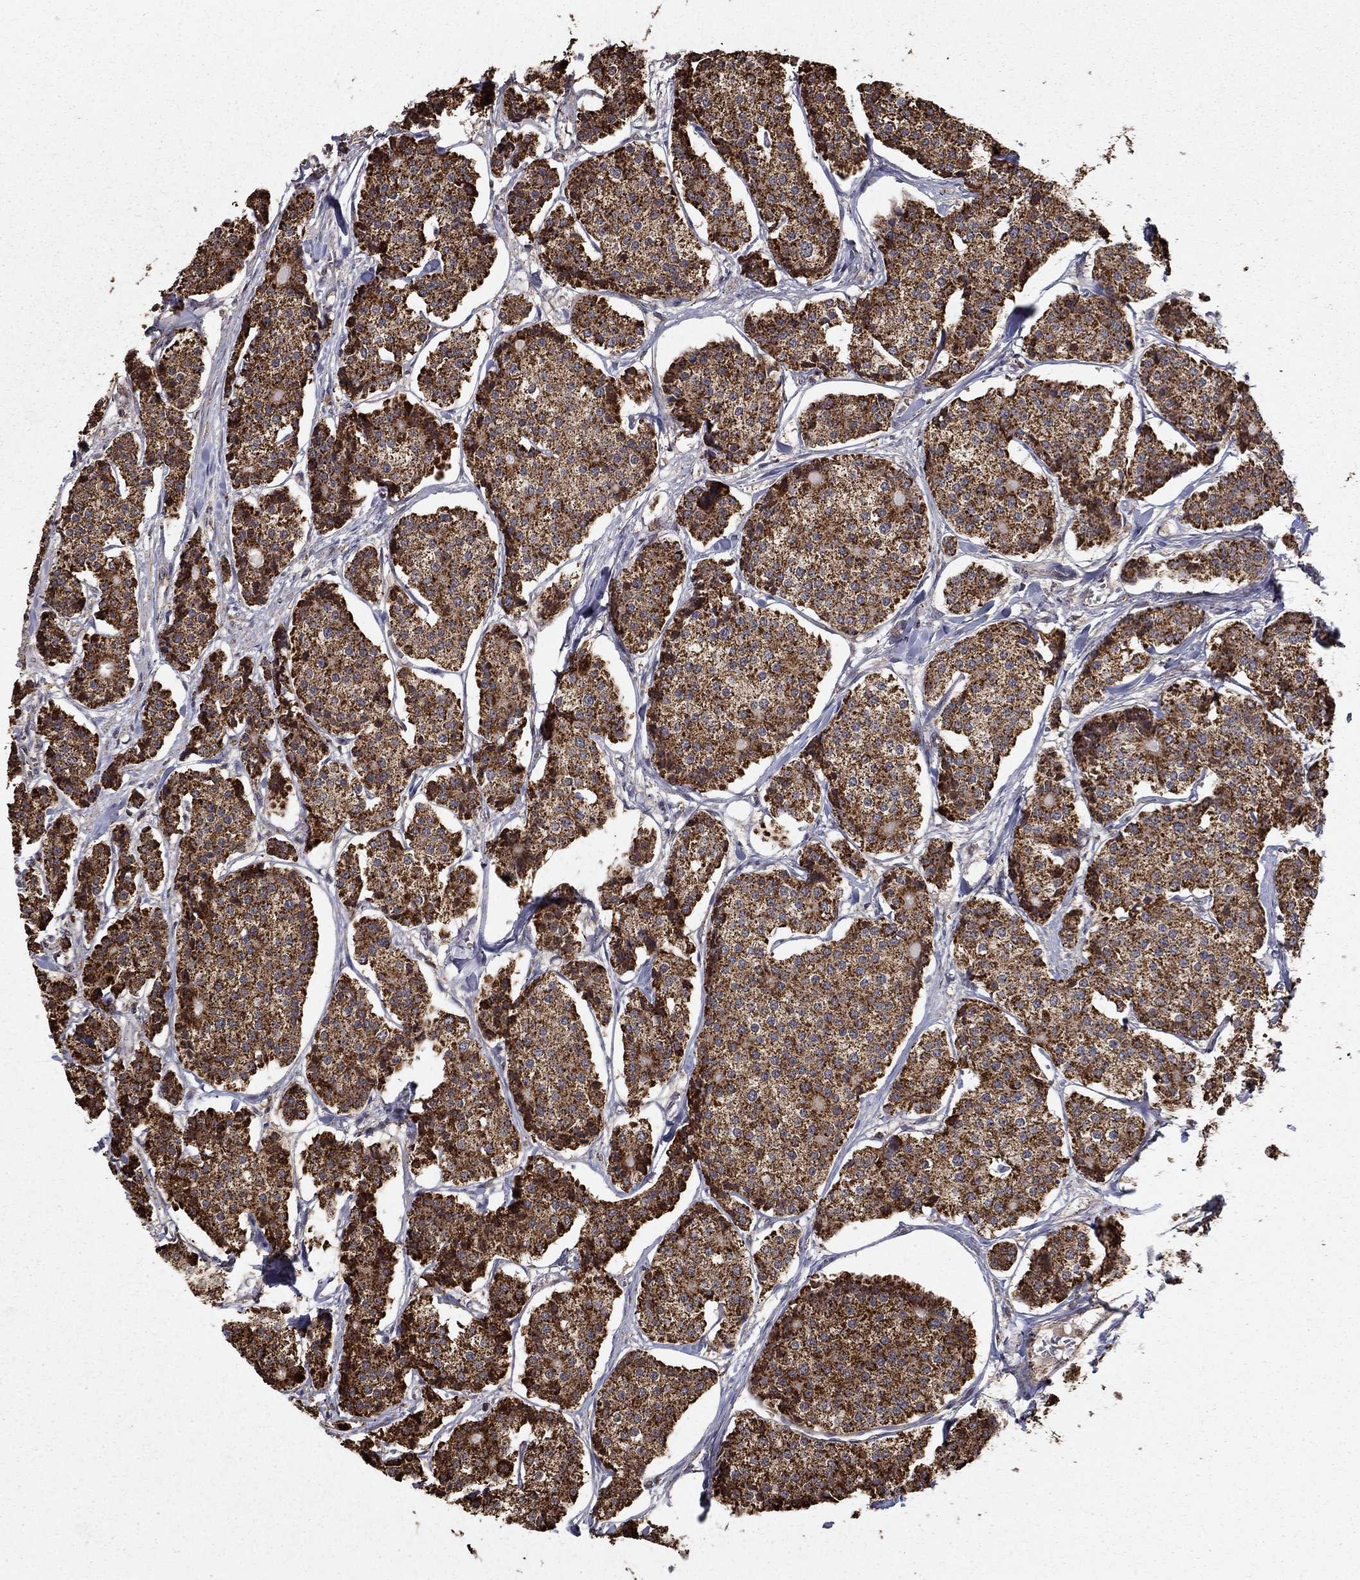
{"staining": {"intensity": "strong", "quantity": ">75%", "location": "cytoplasmic/membranous"}, "tissue": "carcinoid", "cell_type": "Tumor cells", "image_type": "cancer", "snomed": [{"axis": "morphology", "description": "Carcinoid, malignant, NOS"}, {"axis": "topography", "description": "Small intestine"}], "caption": "This photomicrograph shows malignant carcinoid stained with IHC to label a protein in brown. The cytoplasmic/membranous of tumor cells show strong positivity for the protein. Nuclei are counter-stained blue.", "gene": "ACOT13", "patient": {"sex": "female", "age": 65}}